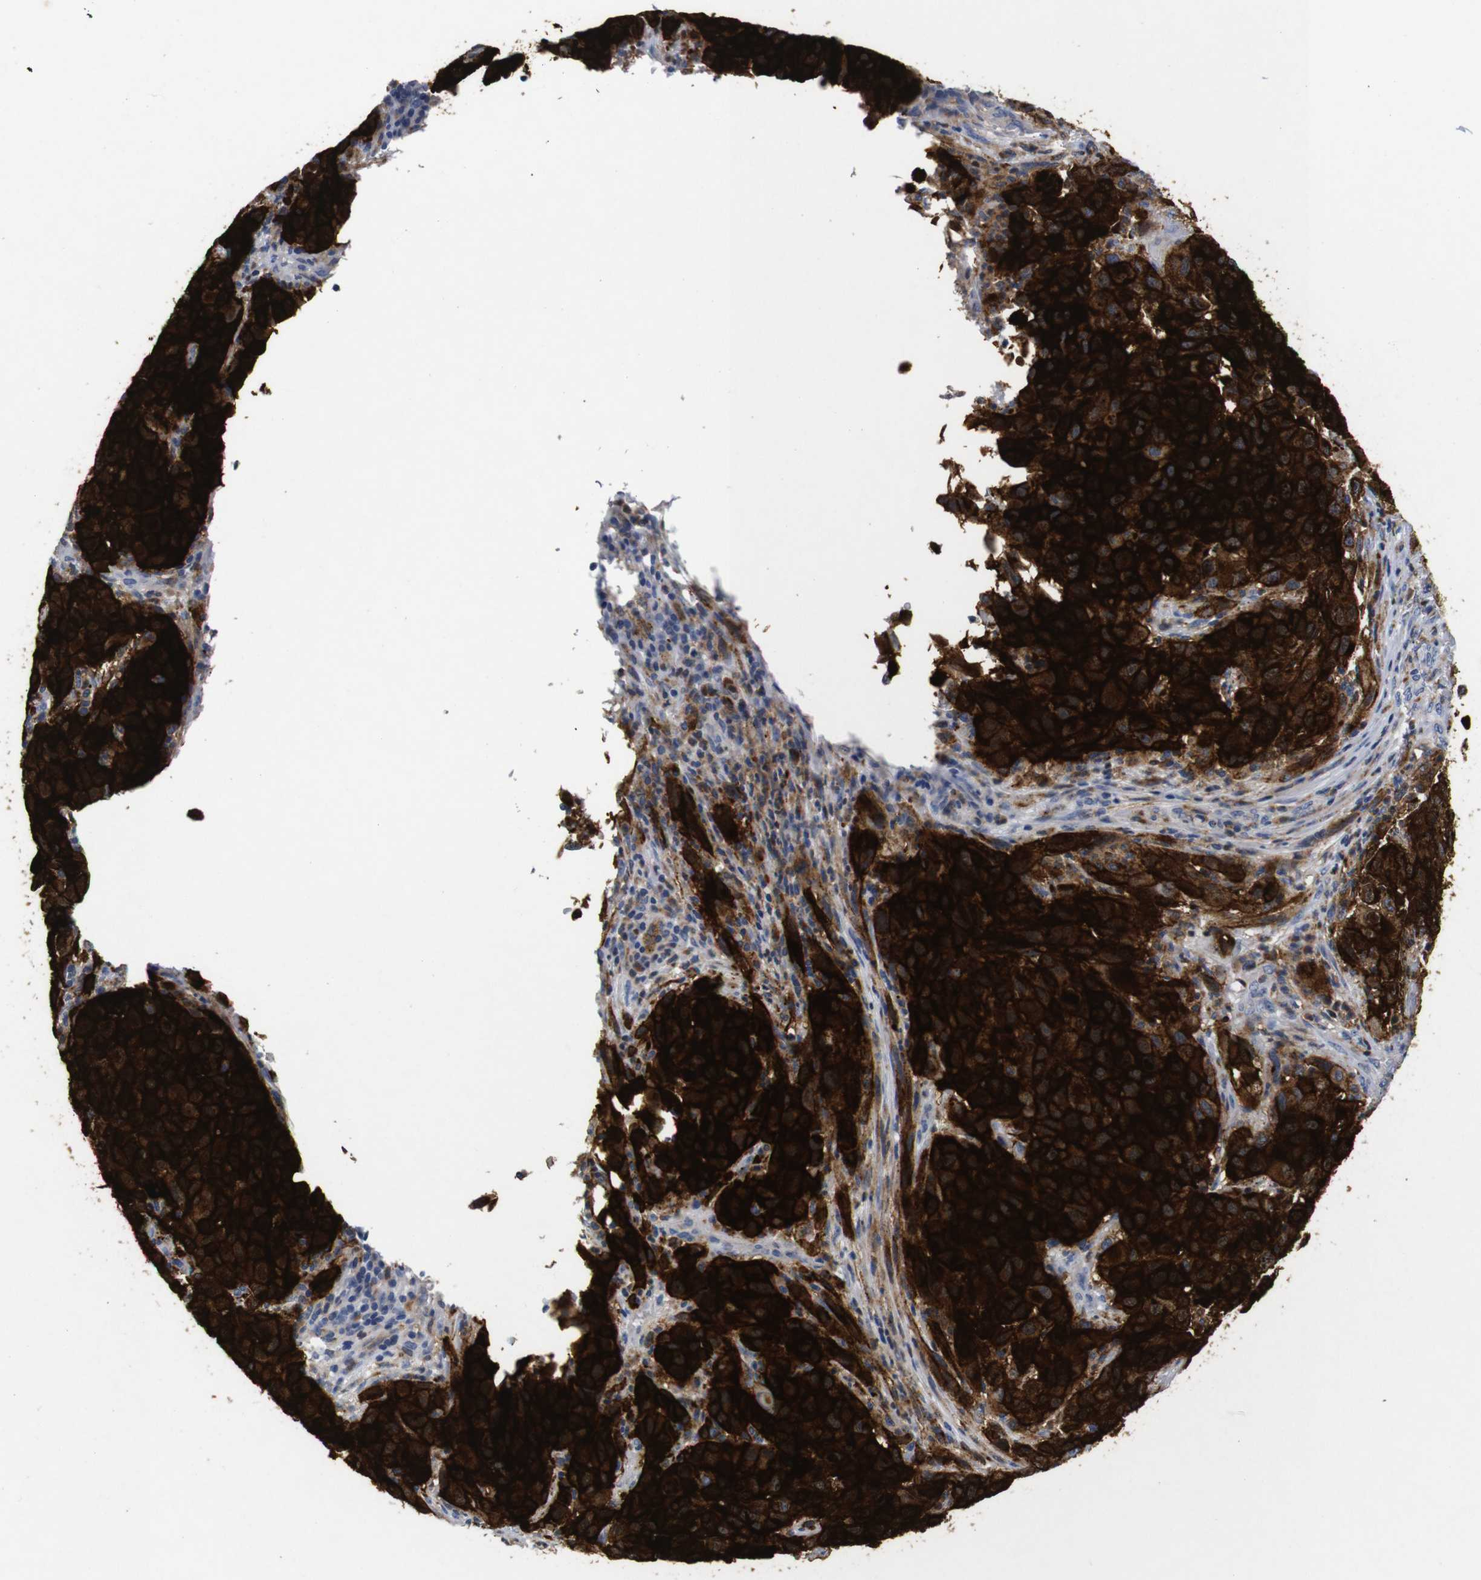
{"staining": {"intensity": "strong", "quantity": ">75%", "location": "cytoplasmic/membranous"}, "tissue": "melanoma", "cell_type": "Tumor cells", "image_type": "cancer", "snomed": [{"axis": "morphology", "description": "Malignant melanoma, Metastatic site"}, {"axis": "topography", "description": "Lymph node"}], "caption": "Malignant melanoma (metastatic site) stained with a protein marker reveals strong staining in tumor cells.", "gene": "SDCBP", "patient": {"sex": "male", "age": 61}}